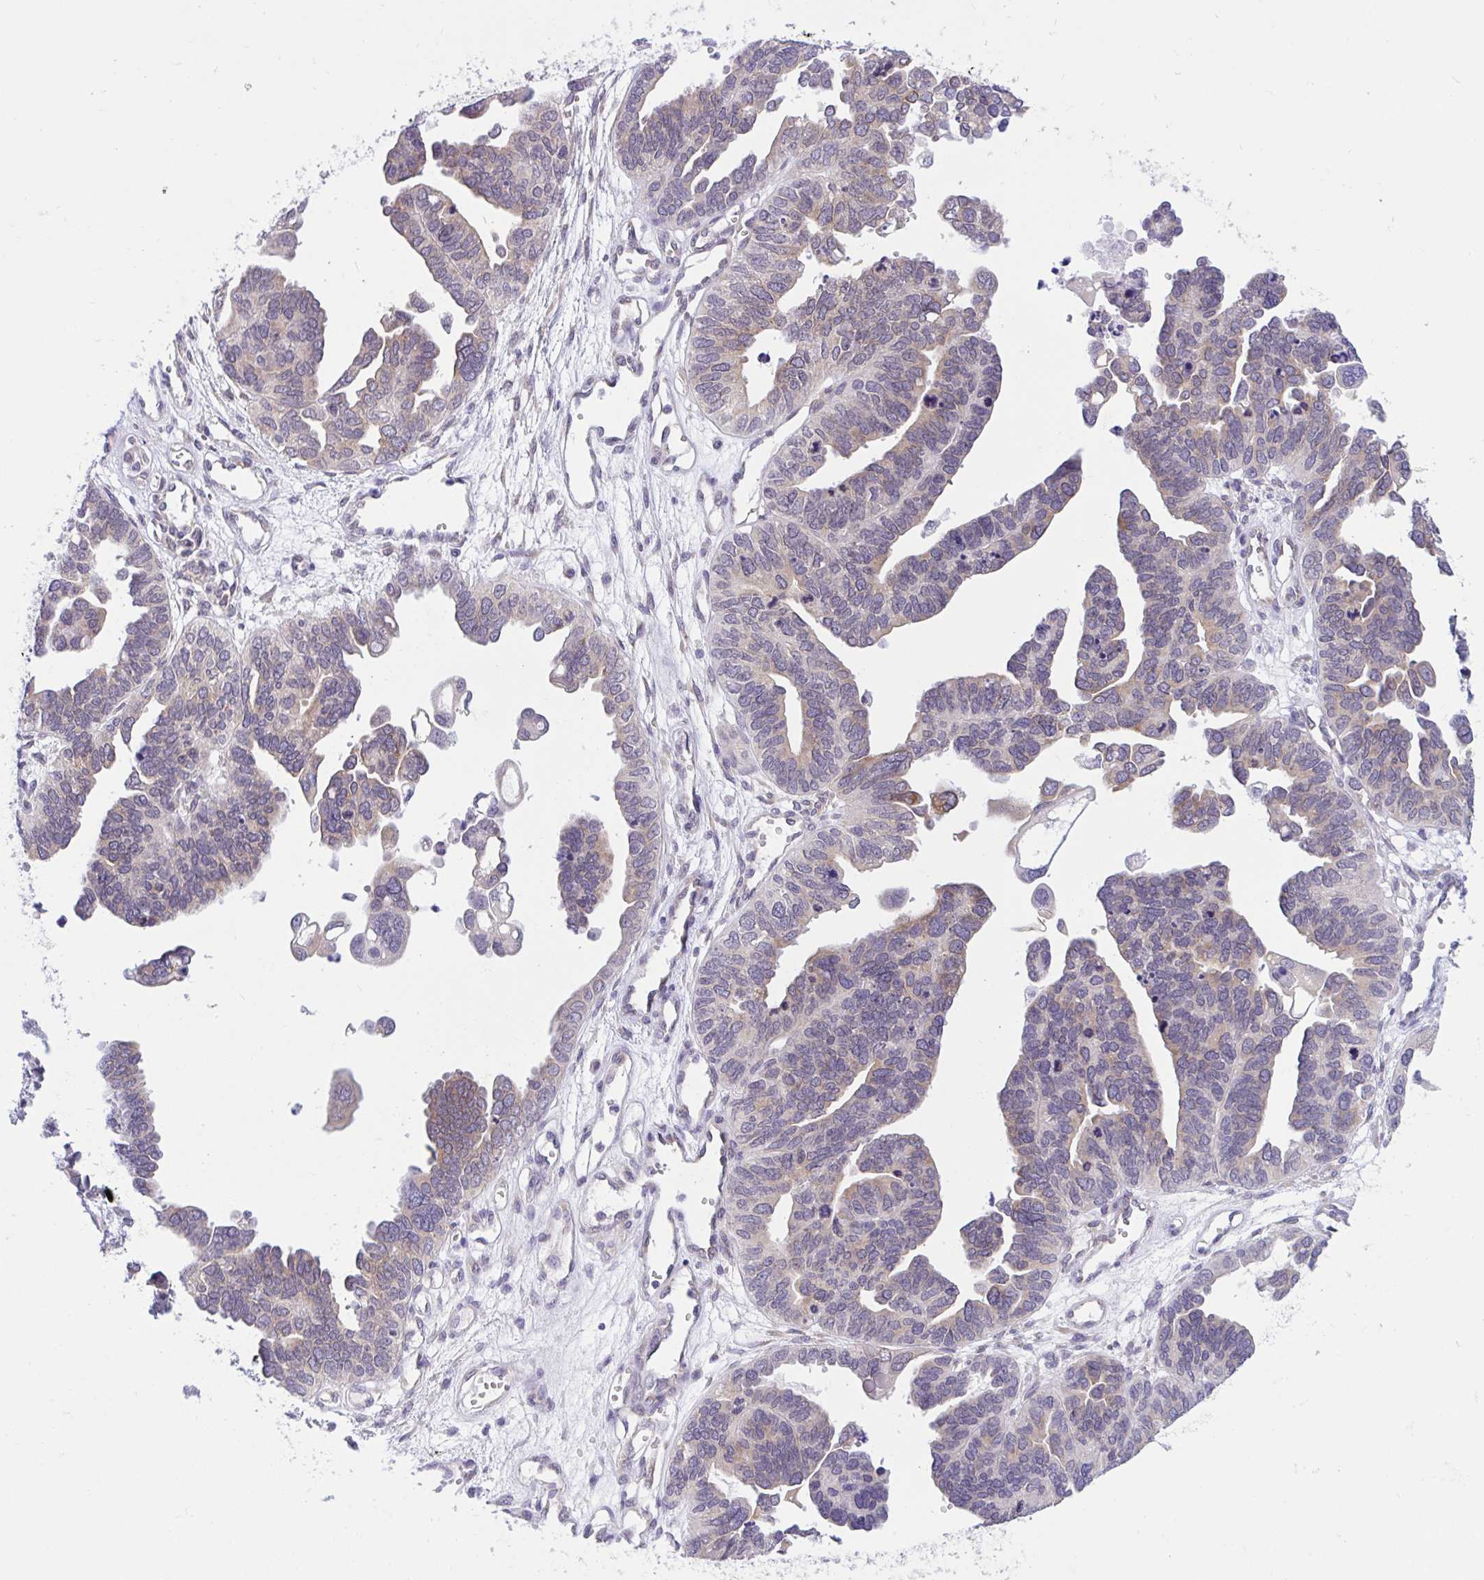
{"staining": {"intensity": "weak", "quantity": "25%-75%", "location": "cytoplasmic/membranous"}, "tissue": "ovarian cancer", "cell_type": "Tumor cells", "image_type": "cancer", "snomed": [{"axis": "morphology", "description": "Cystadenocarcinoma, serous, NOS"}, {"axis": "topography", "description": "Ovary"}], "caption": "Immunohistochemical staining of human ovarian cancer reveals weak cytoplasmic/membranous protein staining in about 25%-75% of tumor cells.", "gene": "CAMLG", "patient": {"sex": "female", "age": 51}}